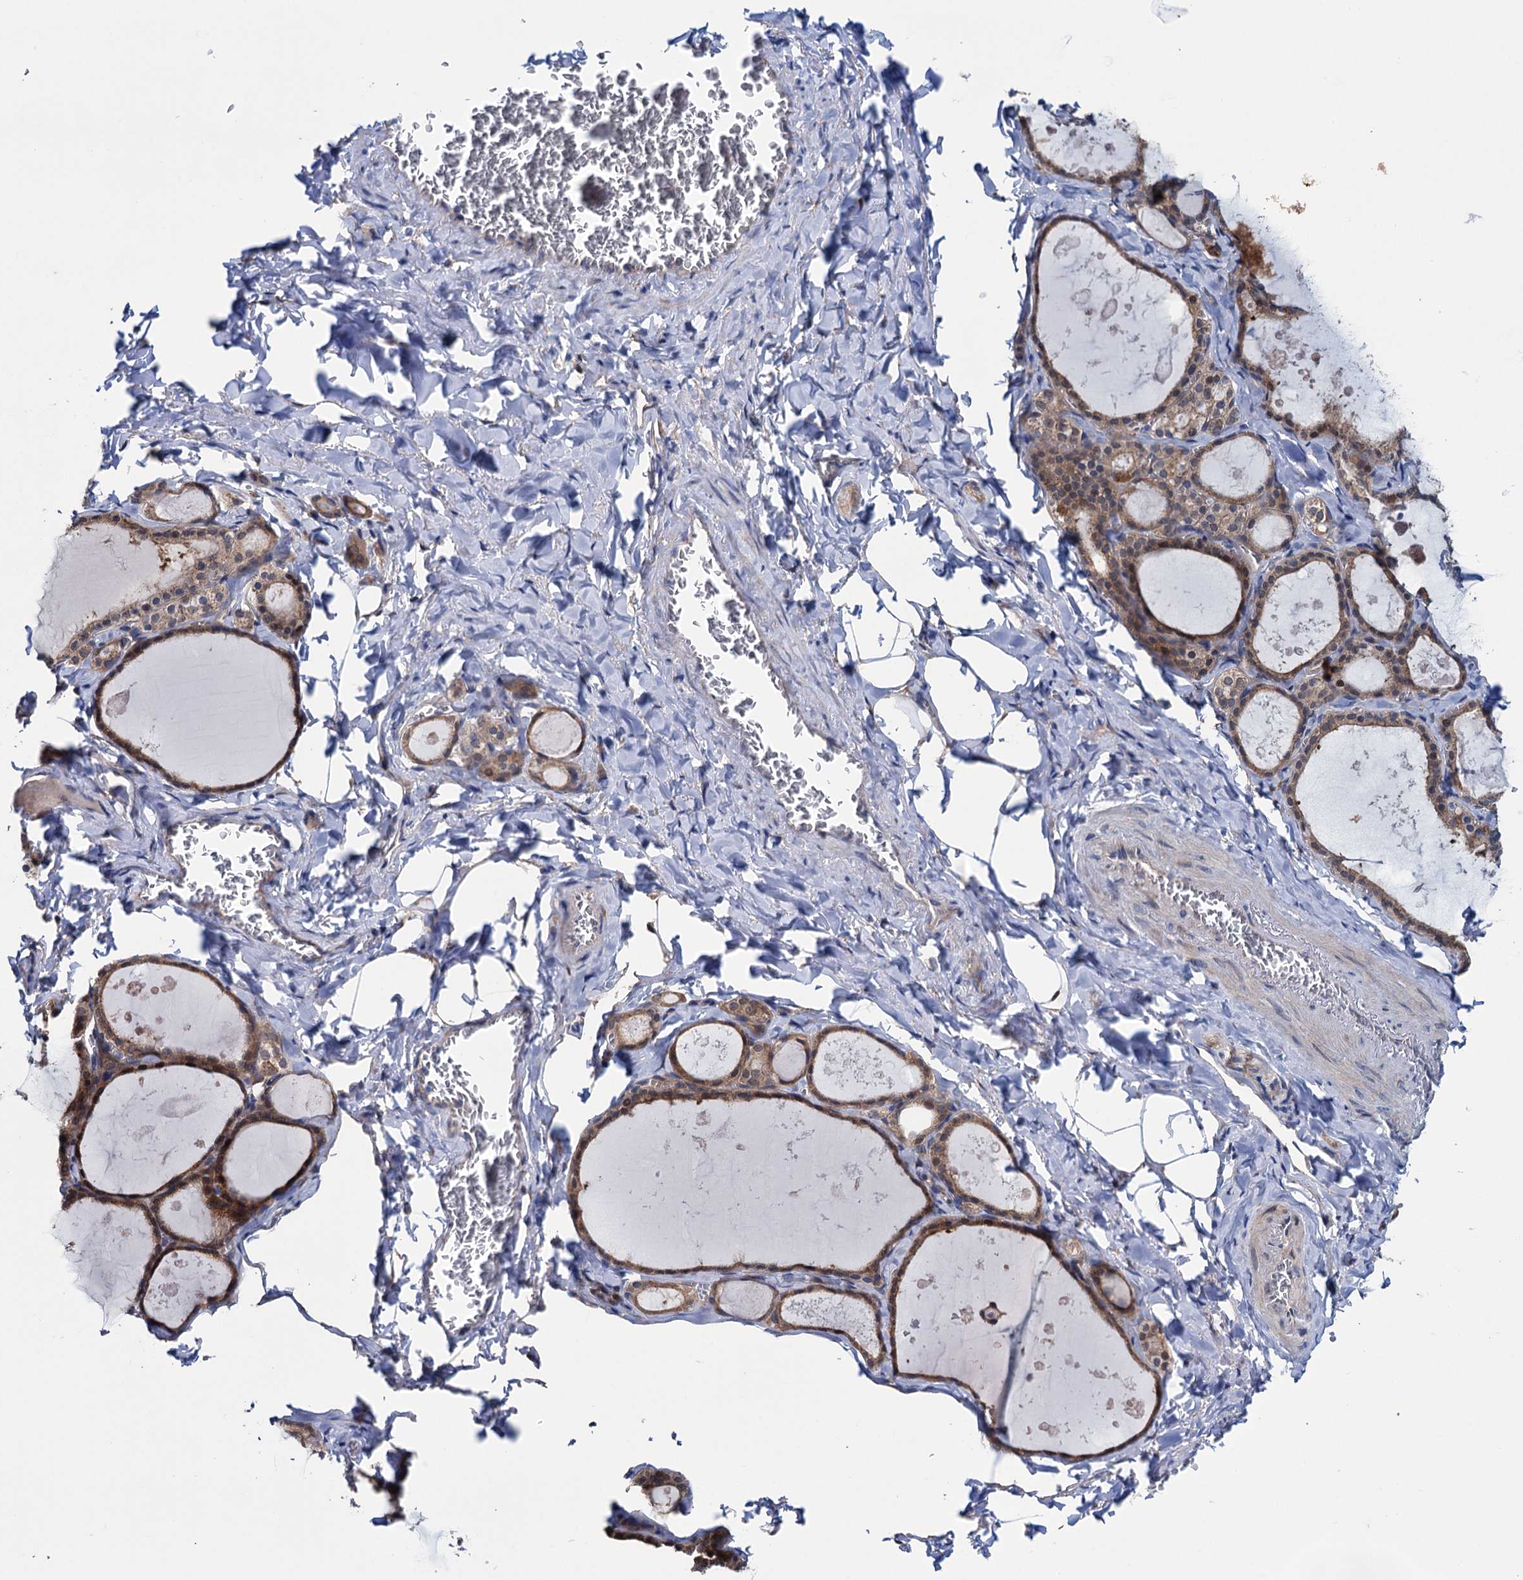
{"staining": {"intensity": "moderate", "quantity": ">75%", "location": "cytoplasmic/membranous,nuclear"}, "tissue": "thyroid gland", "cell_type": "Glandular cells", "image_type": "normal", "snomed": [{"axis": "morphology", "description": "Normal tissue, NOS"}, {"axis": "topography", "description": "Thyroid gland"}], "caption": "IHC photomicrograph of benign human thyroid gland stained for a protein (brown), which demonstrates medium levels of moderate cytoplasmic/membranous,nuclear staining in approximately >75% of glandular cells.", "gene": "EYA4", "patient": {"sex": "male", "age": 56}}